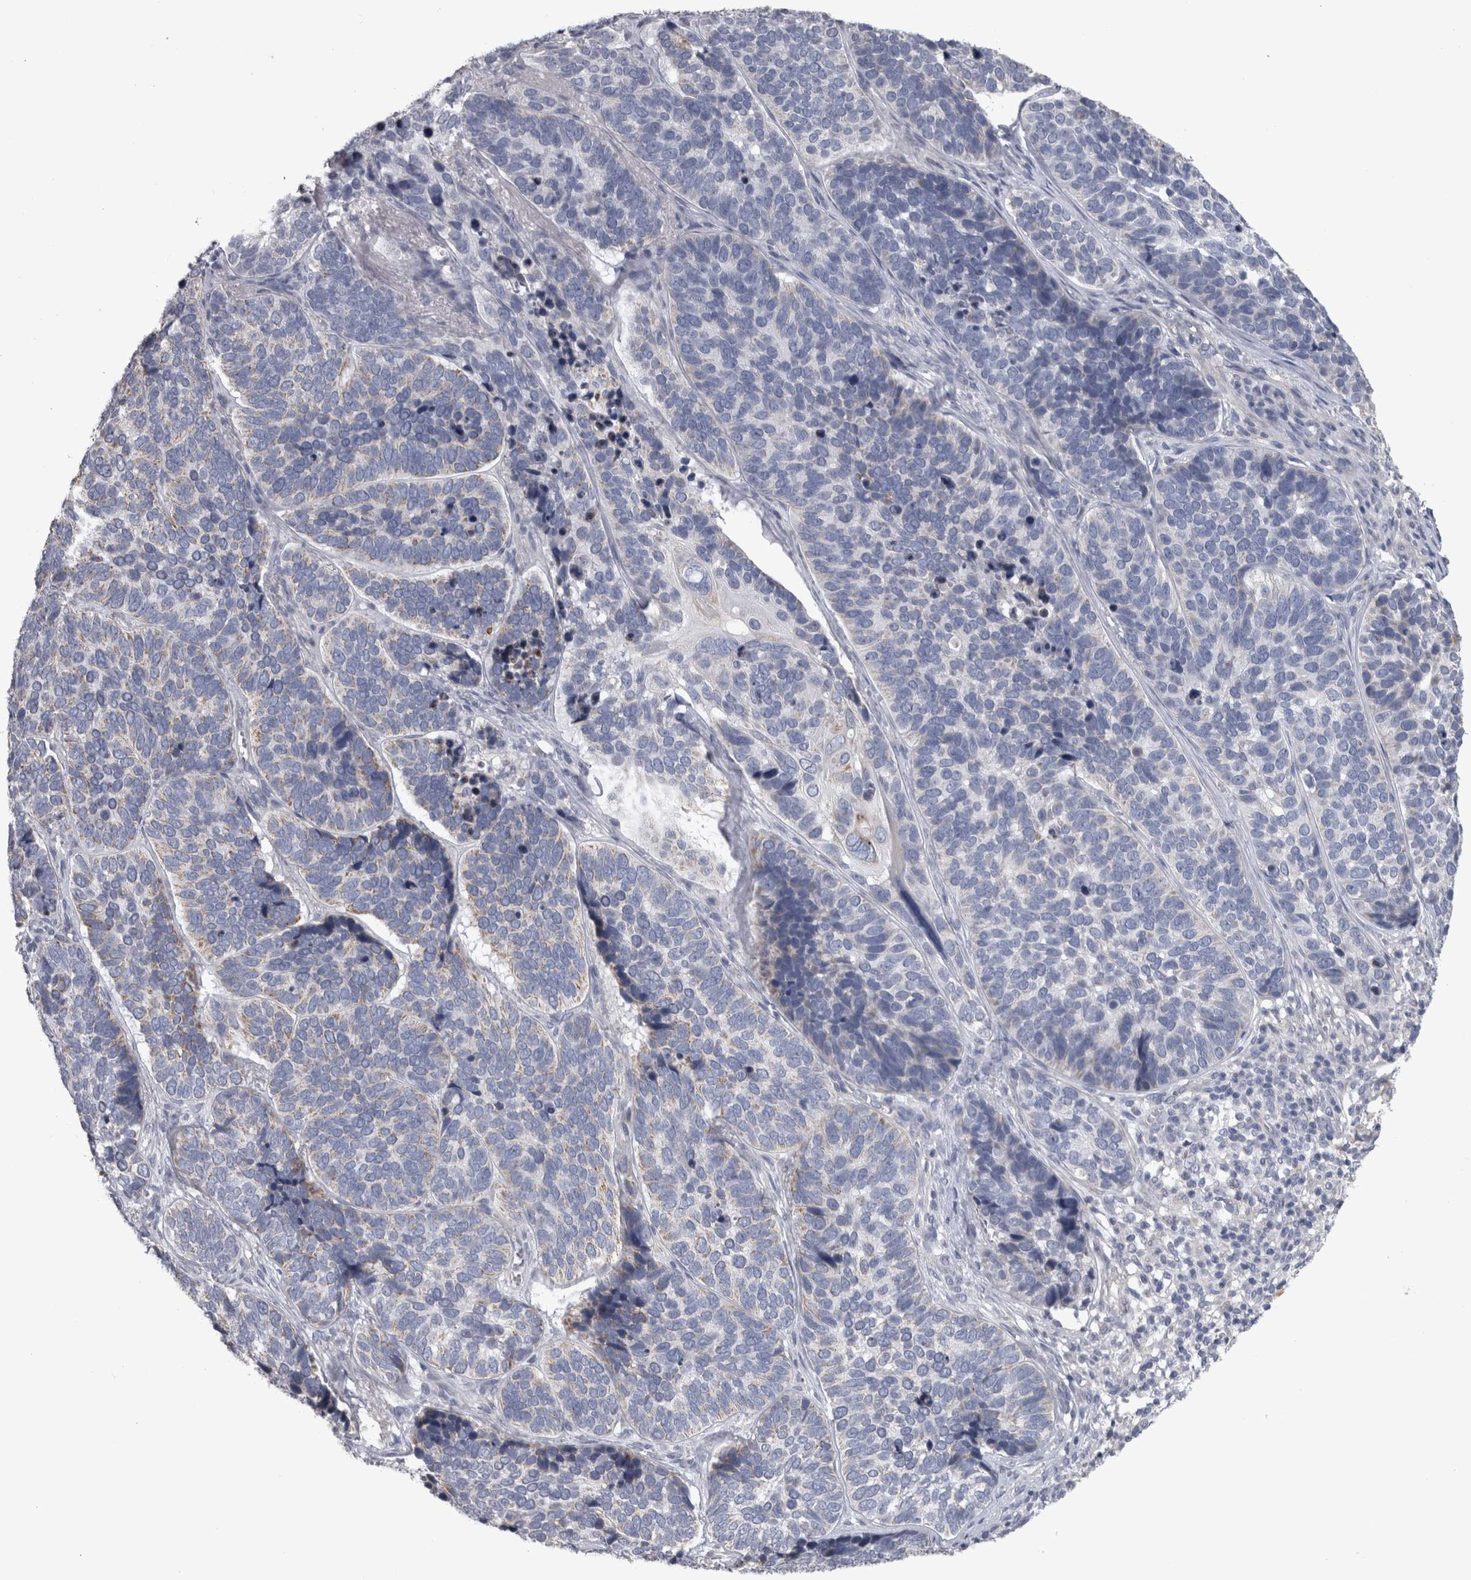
{"staining": {"intensity": "negative", "quantity": "none", "location": "none"}, "tissue": "skin cancer", "cell_type": "Tumor cells", "image_type": "cancer", "snomed": [{"axis": "morphology", "description": "Basal cell carcinoma"}, {"axis": "topography", "description": "Skin"}], "caption": "IHC photomicrograph of skin basal cell carcinoma stained for a protein (brown), which exhibits no expression in tumor cells. (IHC, brightfield microscopy, high magnification).", "gene": "DBT", "patient": {"sex": "male", "age": 62}}